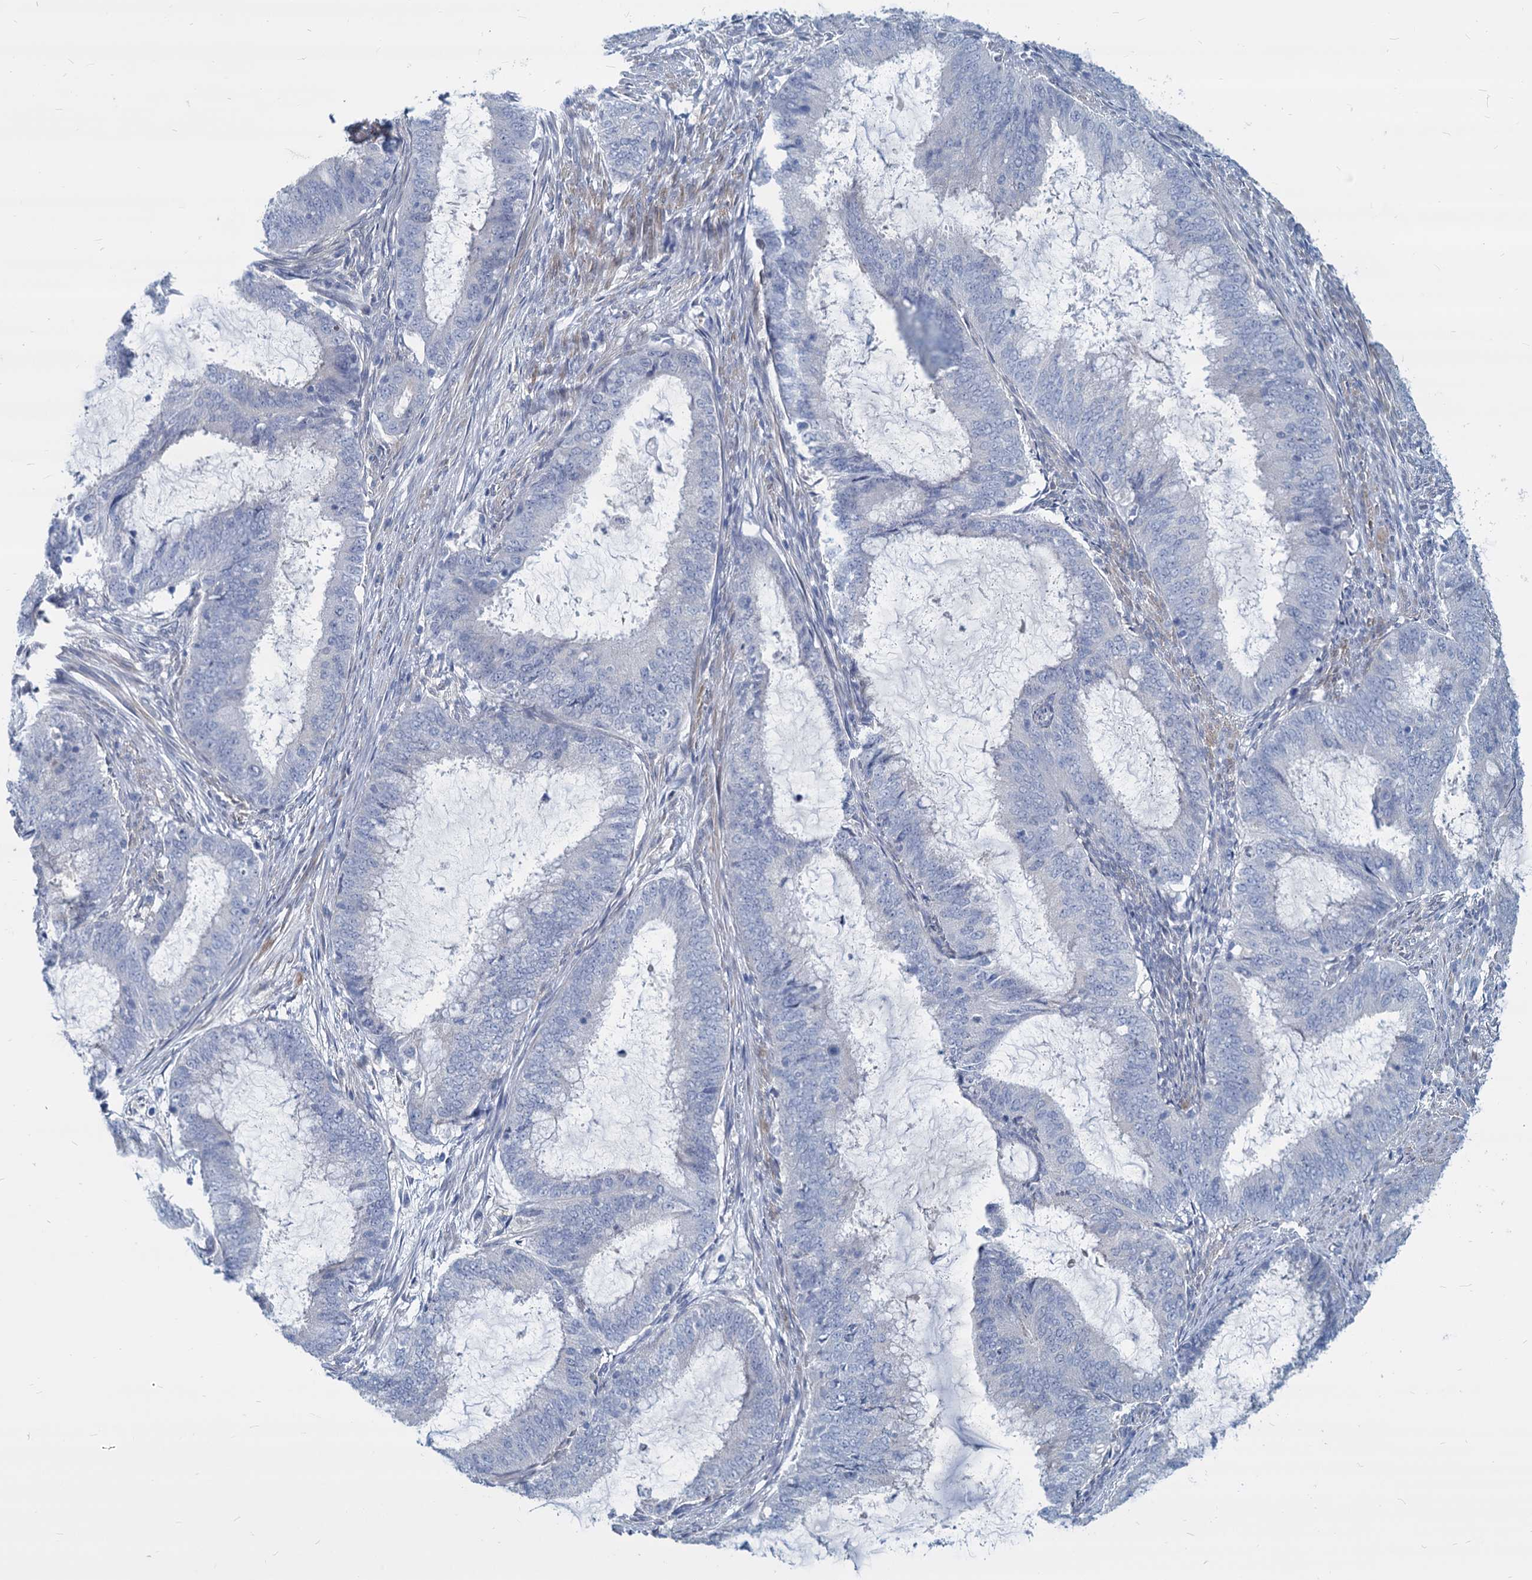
{"staining": {"intensity": "negative", "quantity": "none", "location": "none"}, "tissue": "endometrial cancer", "cell_type": "Tumor cells", "image_type": "cancer", "snomed": [{"axis": "morphology", "description": "Adenocarcinoma, NOS"}, {"axis": "topography", "description": "Endometrium"}], "caption": "This is an immunohistochemistry (IHC) image of human endometrial cancer. There is no staining in tumor cells.", "gene": "GSTM3", "patient": {"sex": "female", "age": 51}}